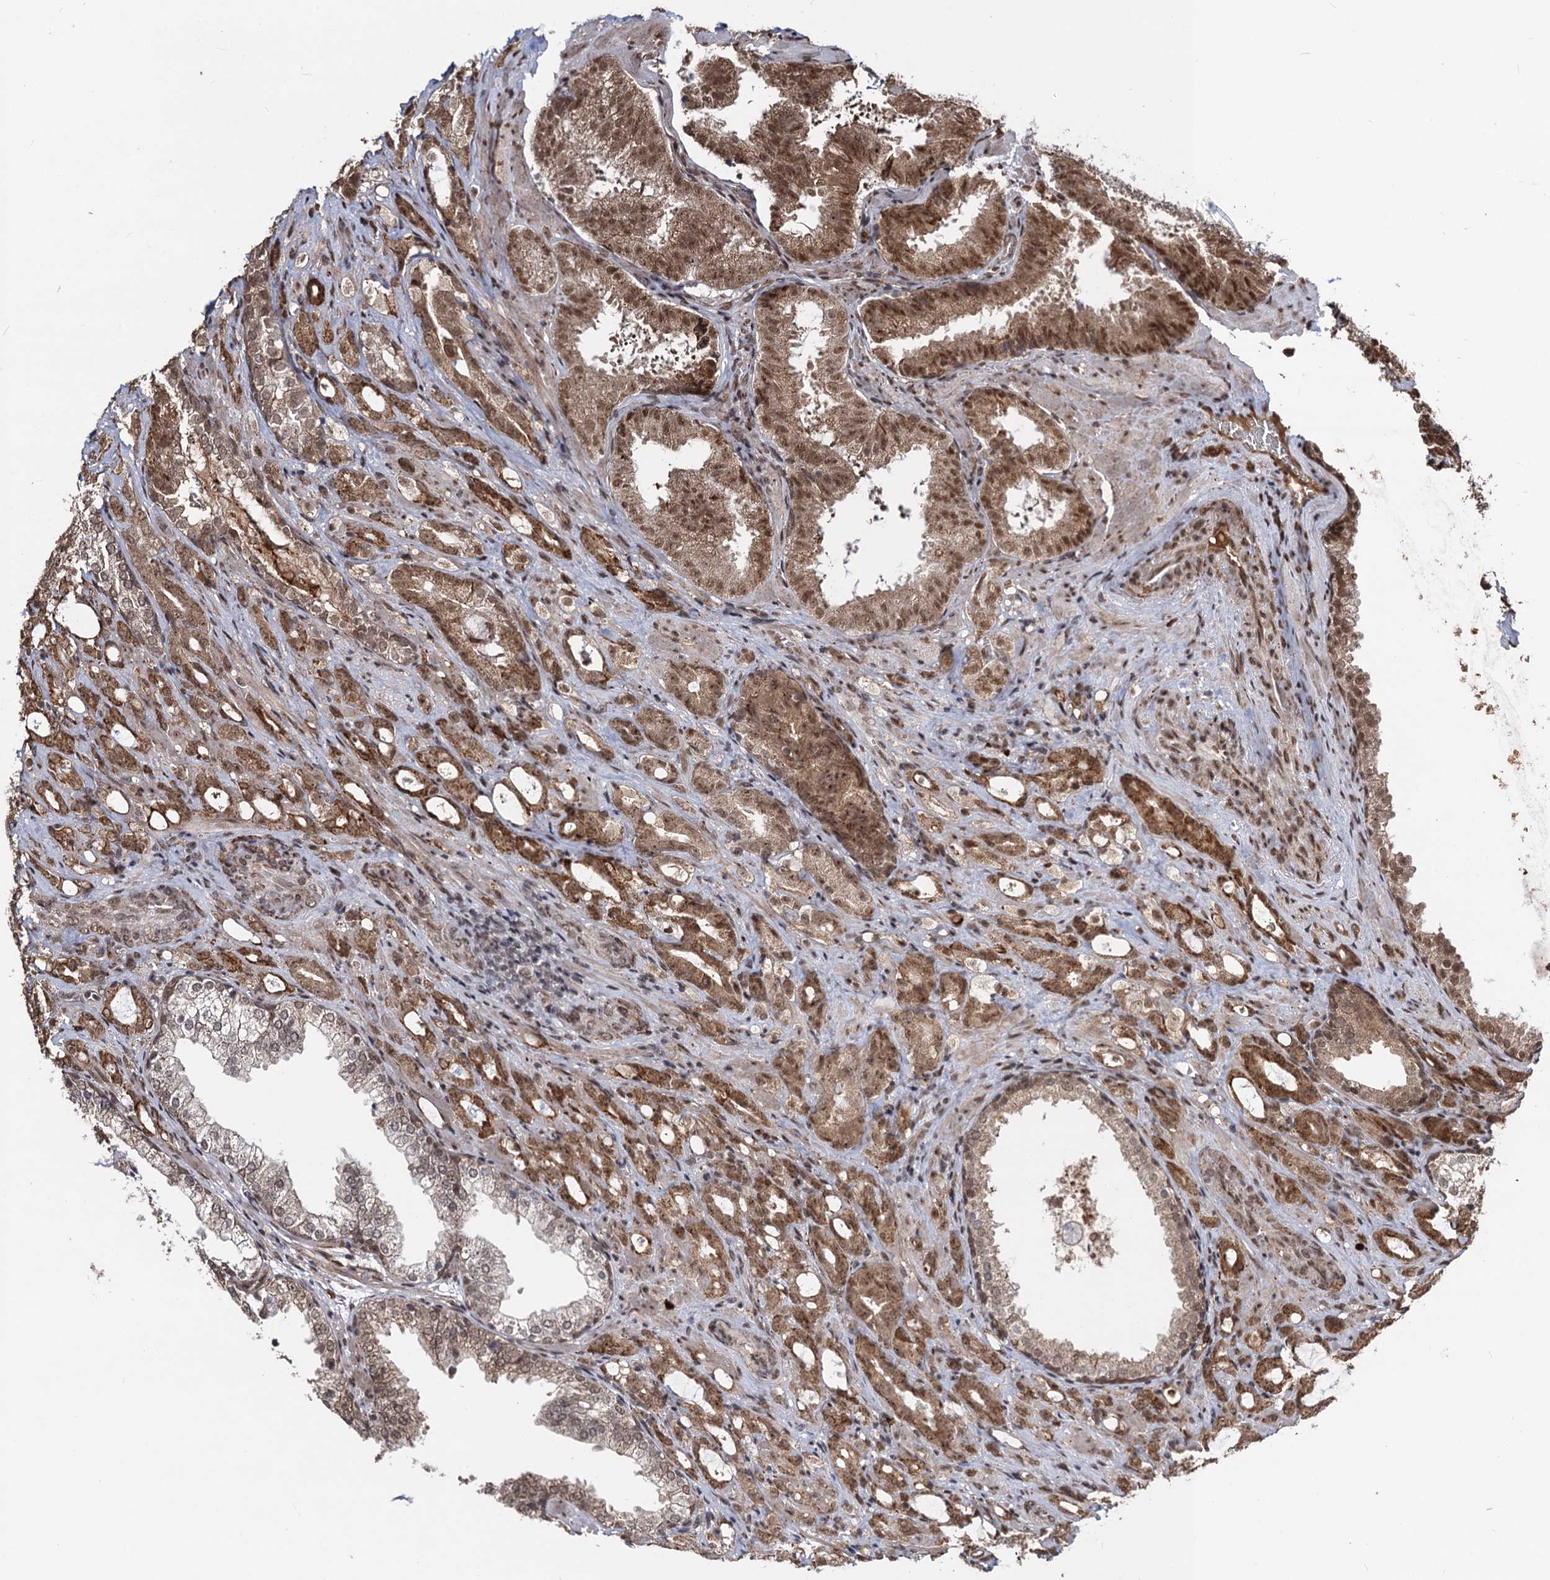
{"staining": {"intensity": "moderate", "quantity": ">75%", "location": "cytoplasmic/membranous,nuclear"}, "tissue": "prostate cancer", "cell_type": "Tumor cells", "image_type": "cancer", "snomed": [{"axis": "morphology", "description": "Adenocarcinoma, High grade"}, {"axis": "topography", "description": "Prostate"}], "caption": "Prostate adenocarcinoma (high-grade) stained for a protein (brown) shows moderate cytoplasmic/membranous and nuclear positive expression in approximately >75% of tumor cells.", "gene": "SFSWAP", "patient": {"sex": "male", "age": 72}}